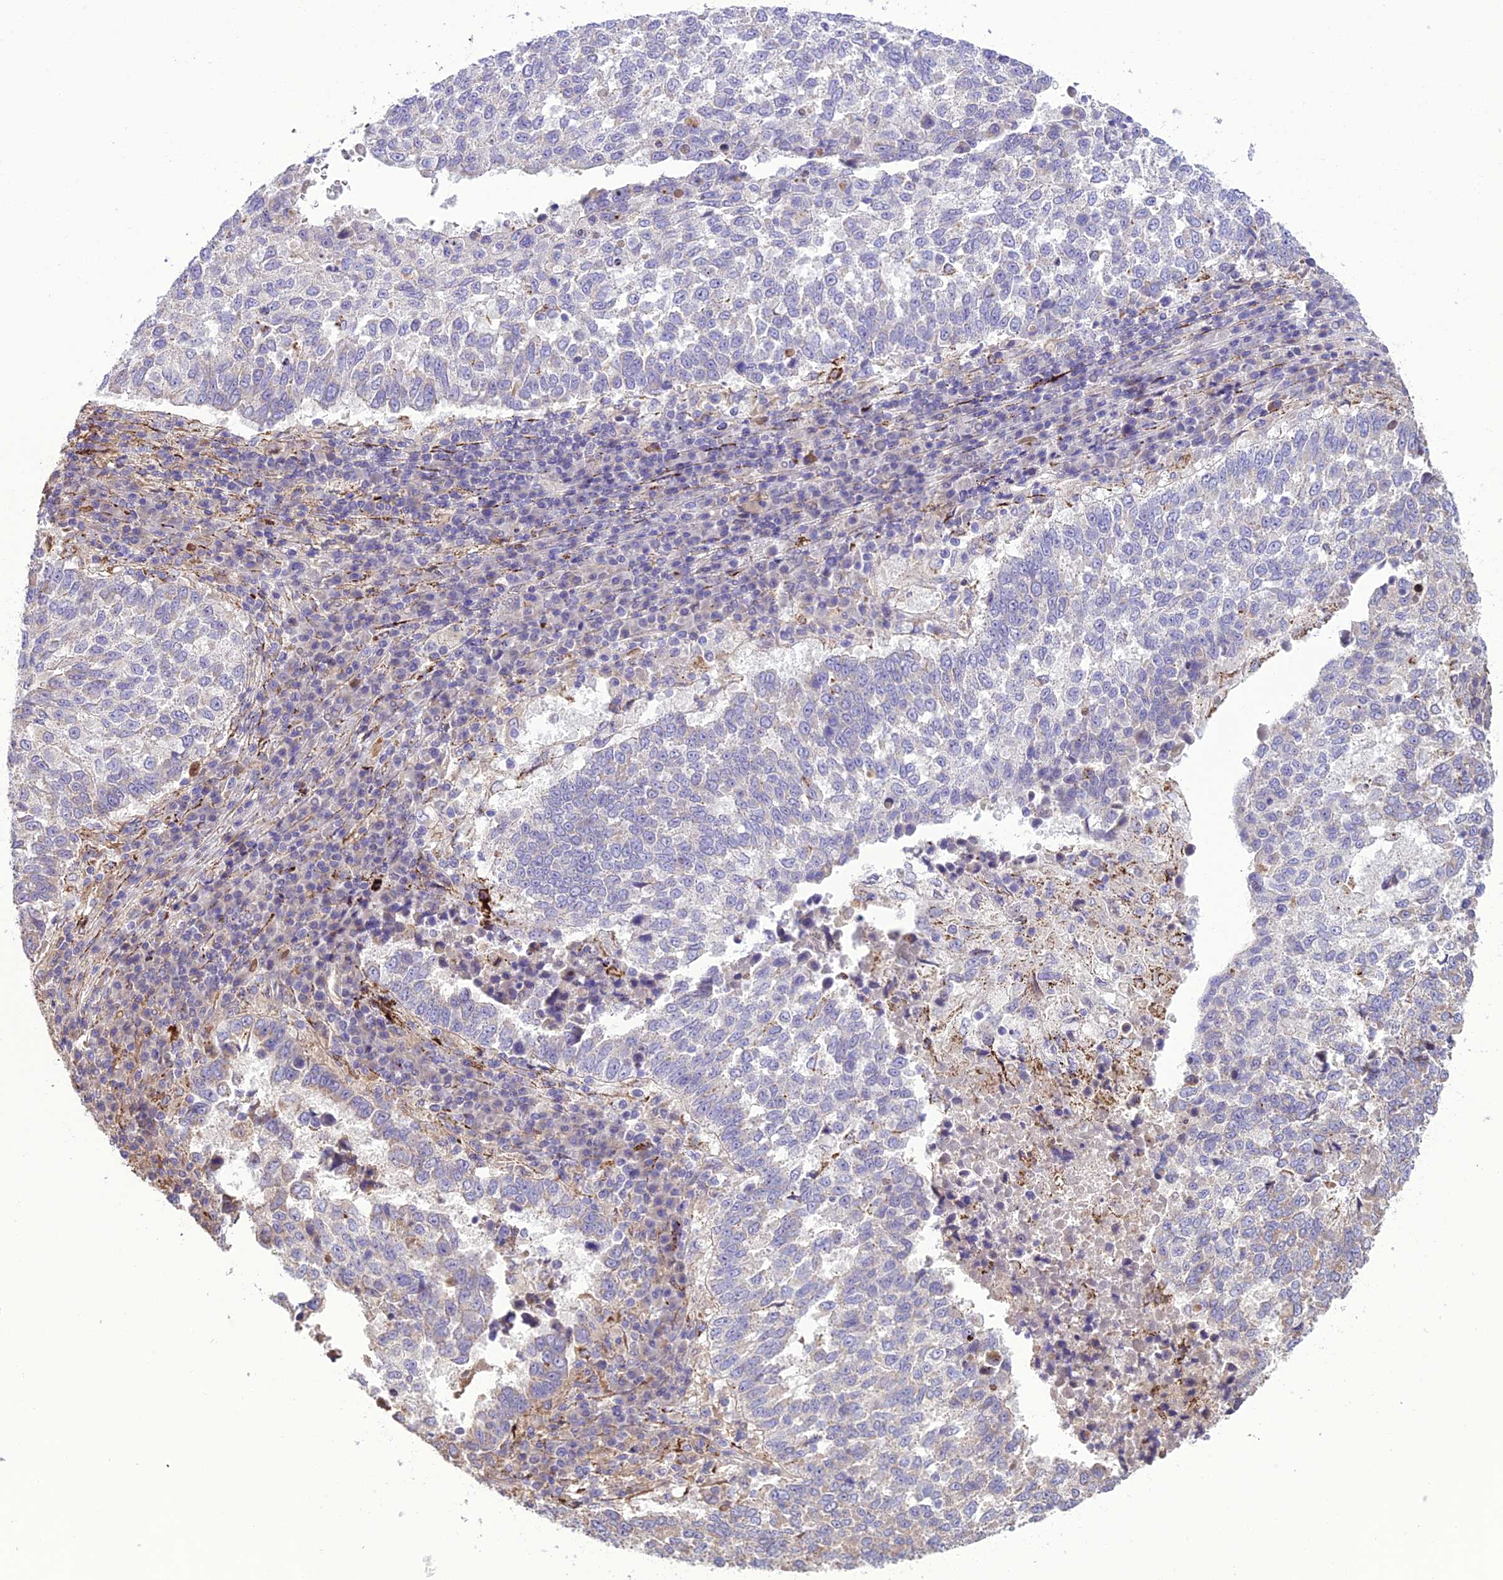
{"staining": {"intensity": "negative", "quantity": "none", "location": "none"}, "tissue": "lung cancer", "cell_type": "Tumor cells", "image_type": "cancer", "snomed": [{"axis": "morphology", "description": "Squamous cell carcinoma, NOS"}, {"axis": "topography", "description": "Lung"}], "caption": "The immunohistochemistry micrograph has no significant staining in tumor cells of lung squamous cell carcinoma tissue. (DAB IHC visualized using brightfield microscopy, high magnification).", "gene": "TBC1D24", "patient": {"sex": "male", "age": 73}}